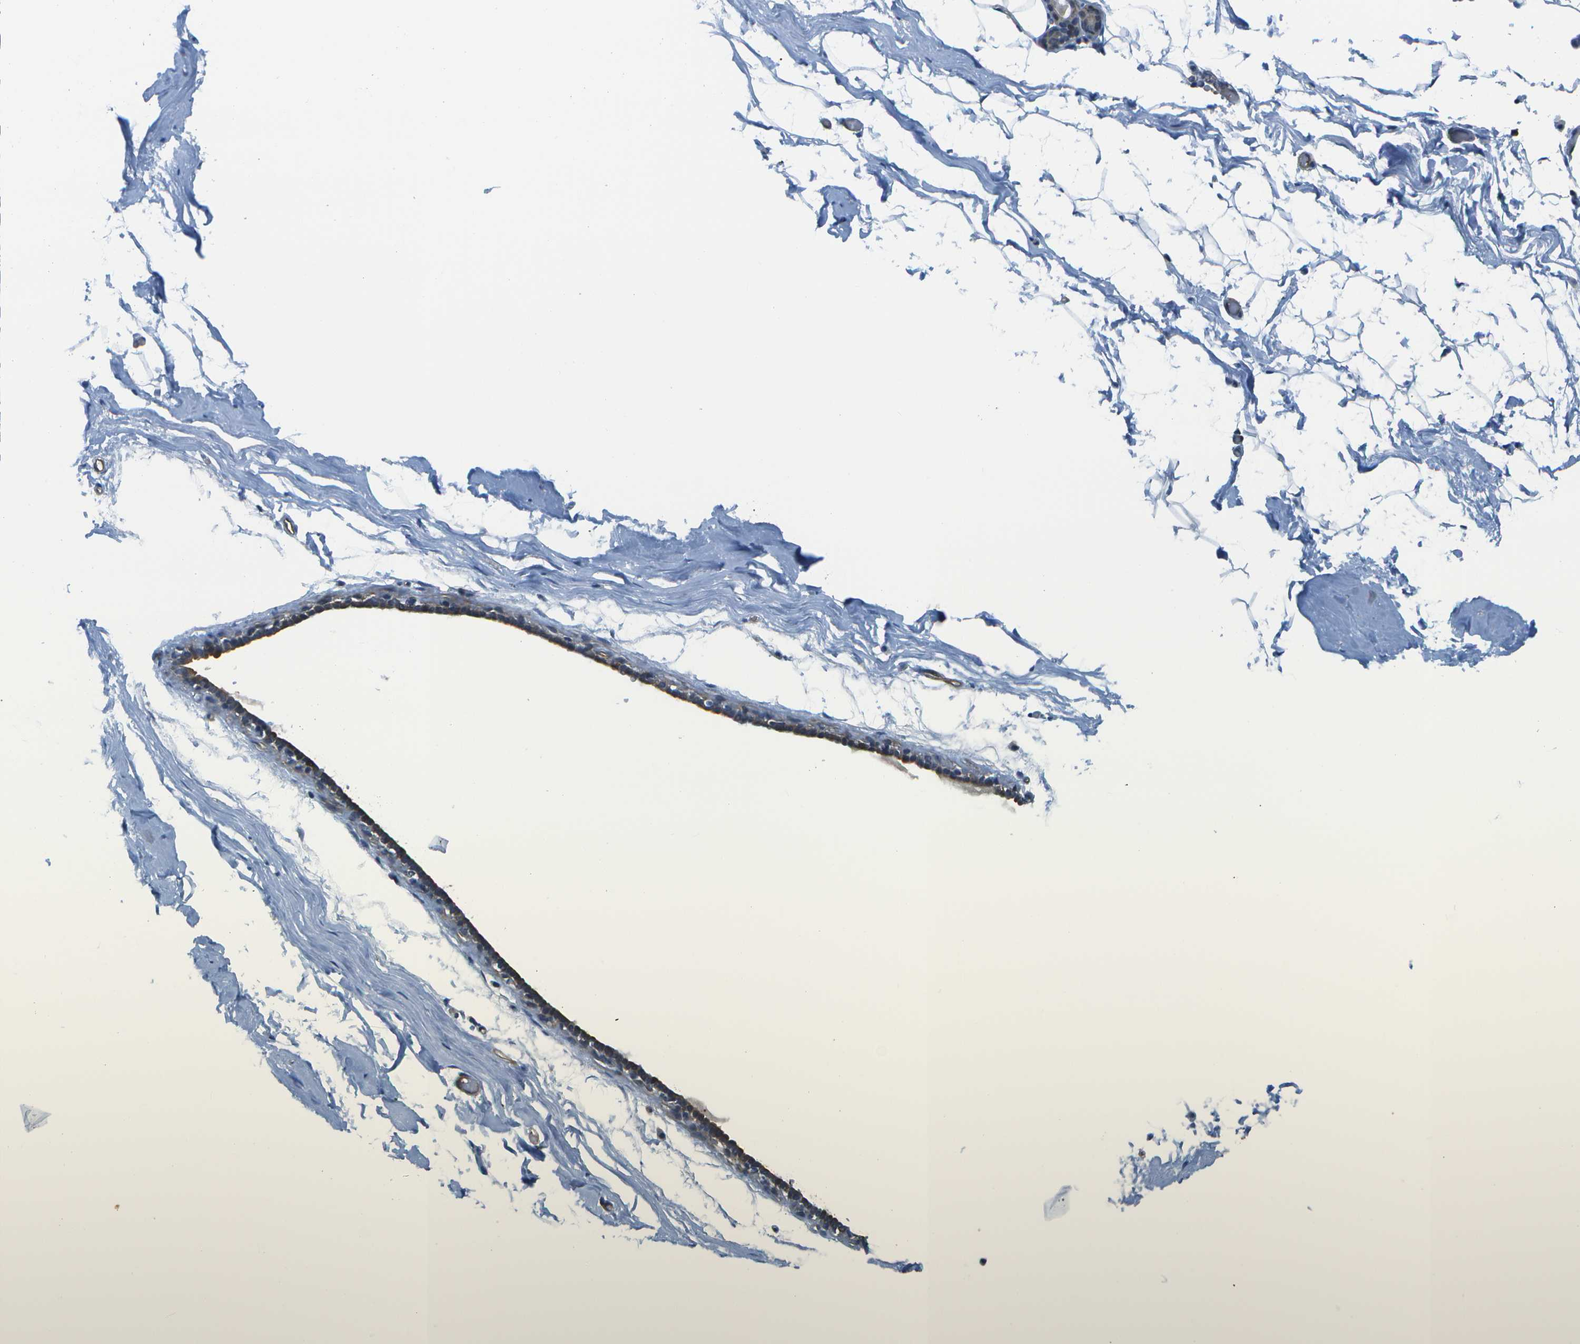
{"staining": {"intensity": "negative", "quantity": "none", "location": "none"}, "tissue": "adipose tissue", "cell_type": "Adipocytes", "image_type": "normal", "snomed": [{"axis": "morphology", "description": "Normal tissue, NOS"}, {"axis": "topography", "description": "Breast"}, {"axis": "topography", "description": "Soft tissue"}], "caption": "IHC histopathology image of benign adipose tissue stained for a protein (brown), which demonstrates no expression in adipocytes.", "gene": "KIAA0040", "patient": {"sex": "female", "age": 75}}